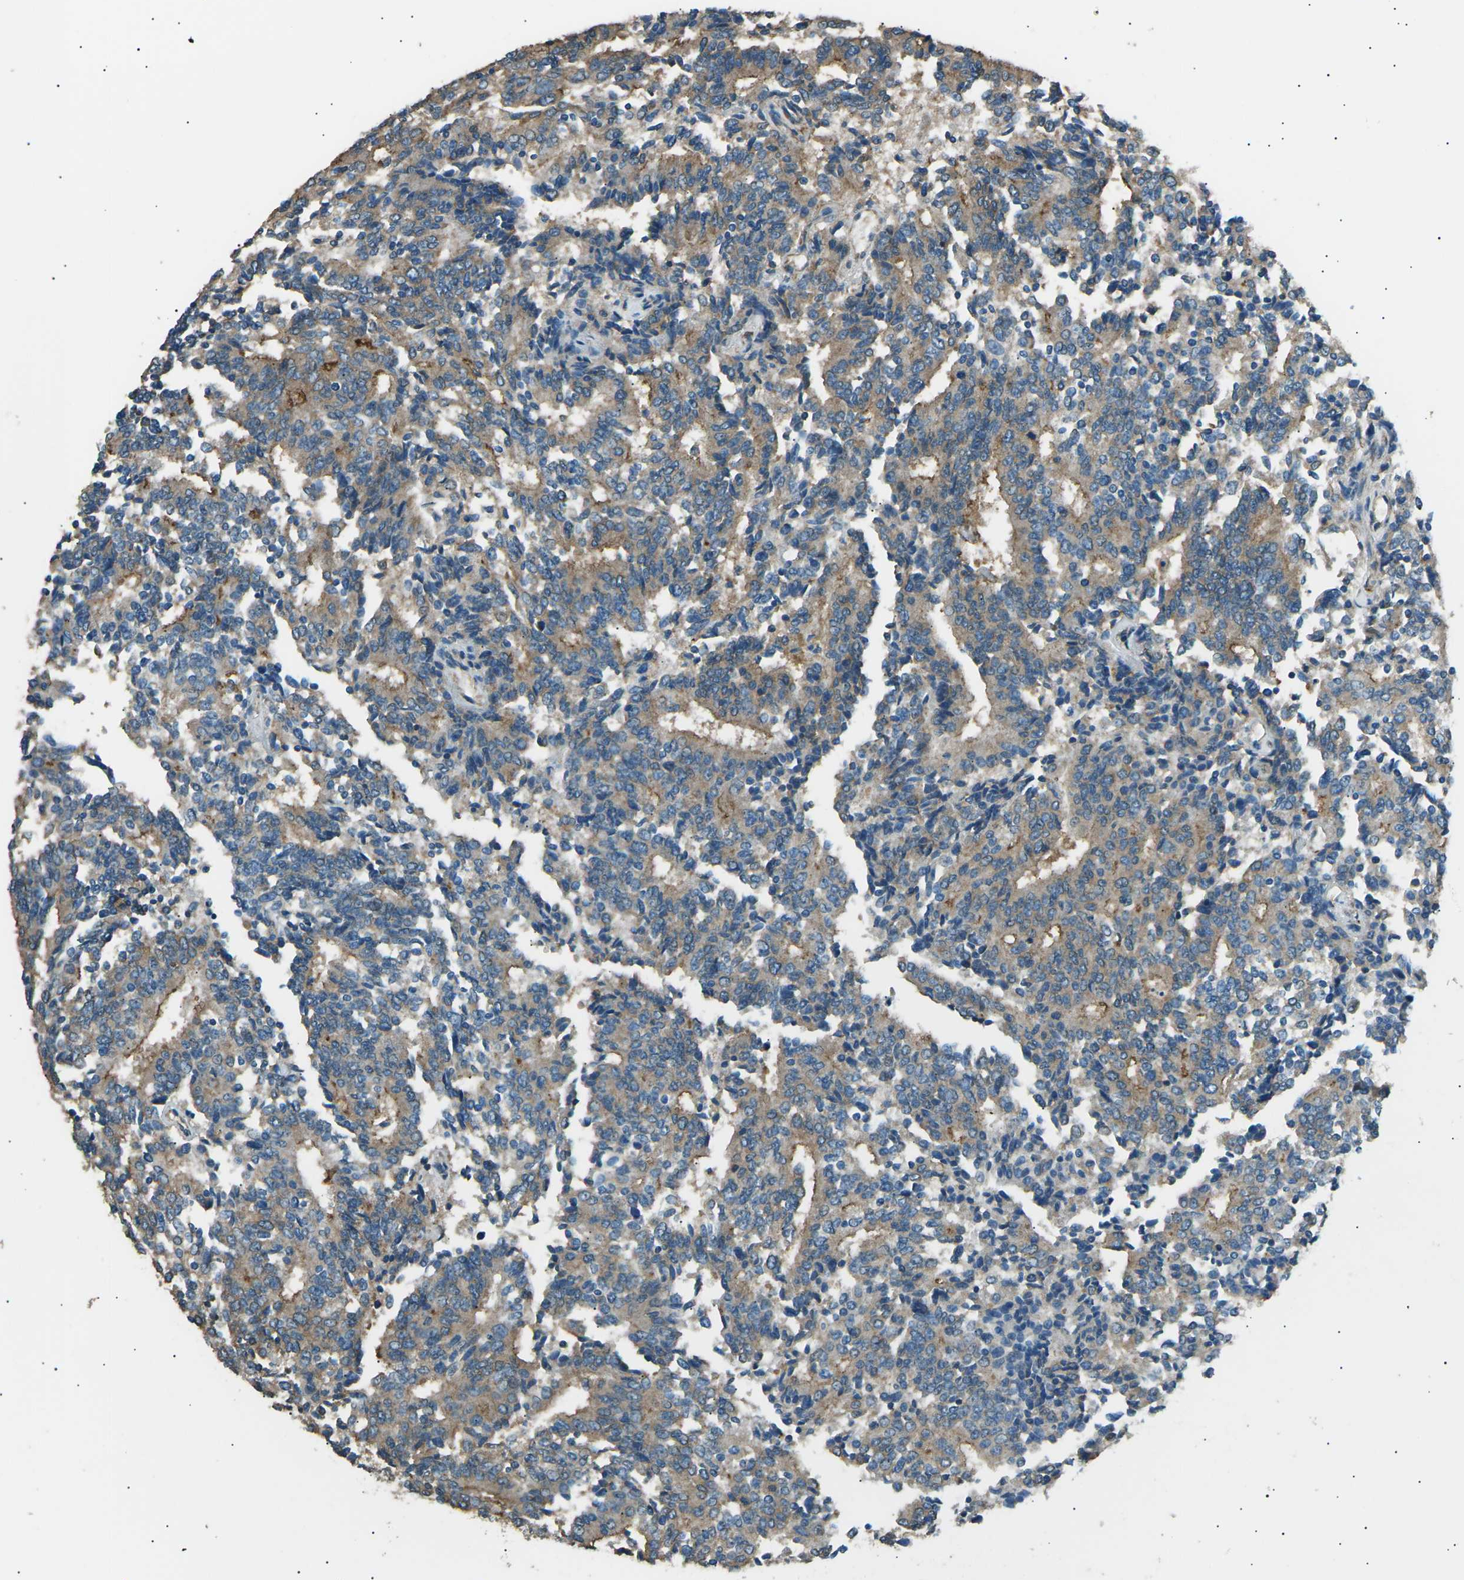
{"staining": {"intensity": "moderate", "quantity": "25%-75%", "location": "cytoplasmic/membranous"}, "tissue": "prostate cancer", "cell_type": "Tumor cells", "image_type": "cancer", "snomed": [{"axis": "morphology", "description": "Normal tissue, NOS"}, {"axis": "morphology", "description": "Adenocarcinoma, High grade"}, {"axis": "topography", "description": "Prostate"}, {"axis": "topography", "description": "Seminal veicle"}], "caption": "Tumor cells reveal moderate cytoplasmic/membranous expression in about 25%-75% of cells in prostate adenocarcinoma (high-grade).", "gene": "SLK", "patient": {"sex": "male", "age": 55}}